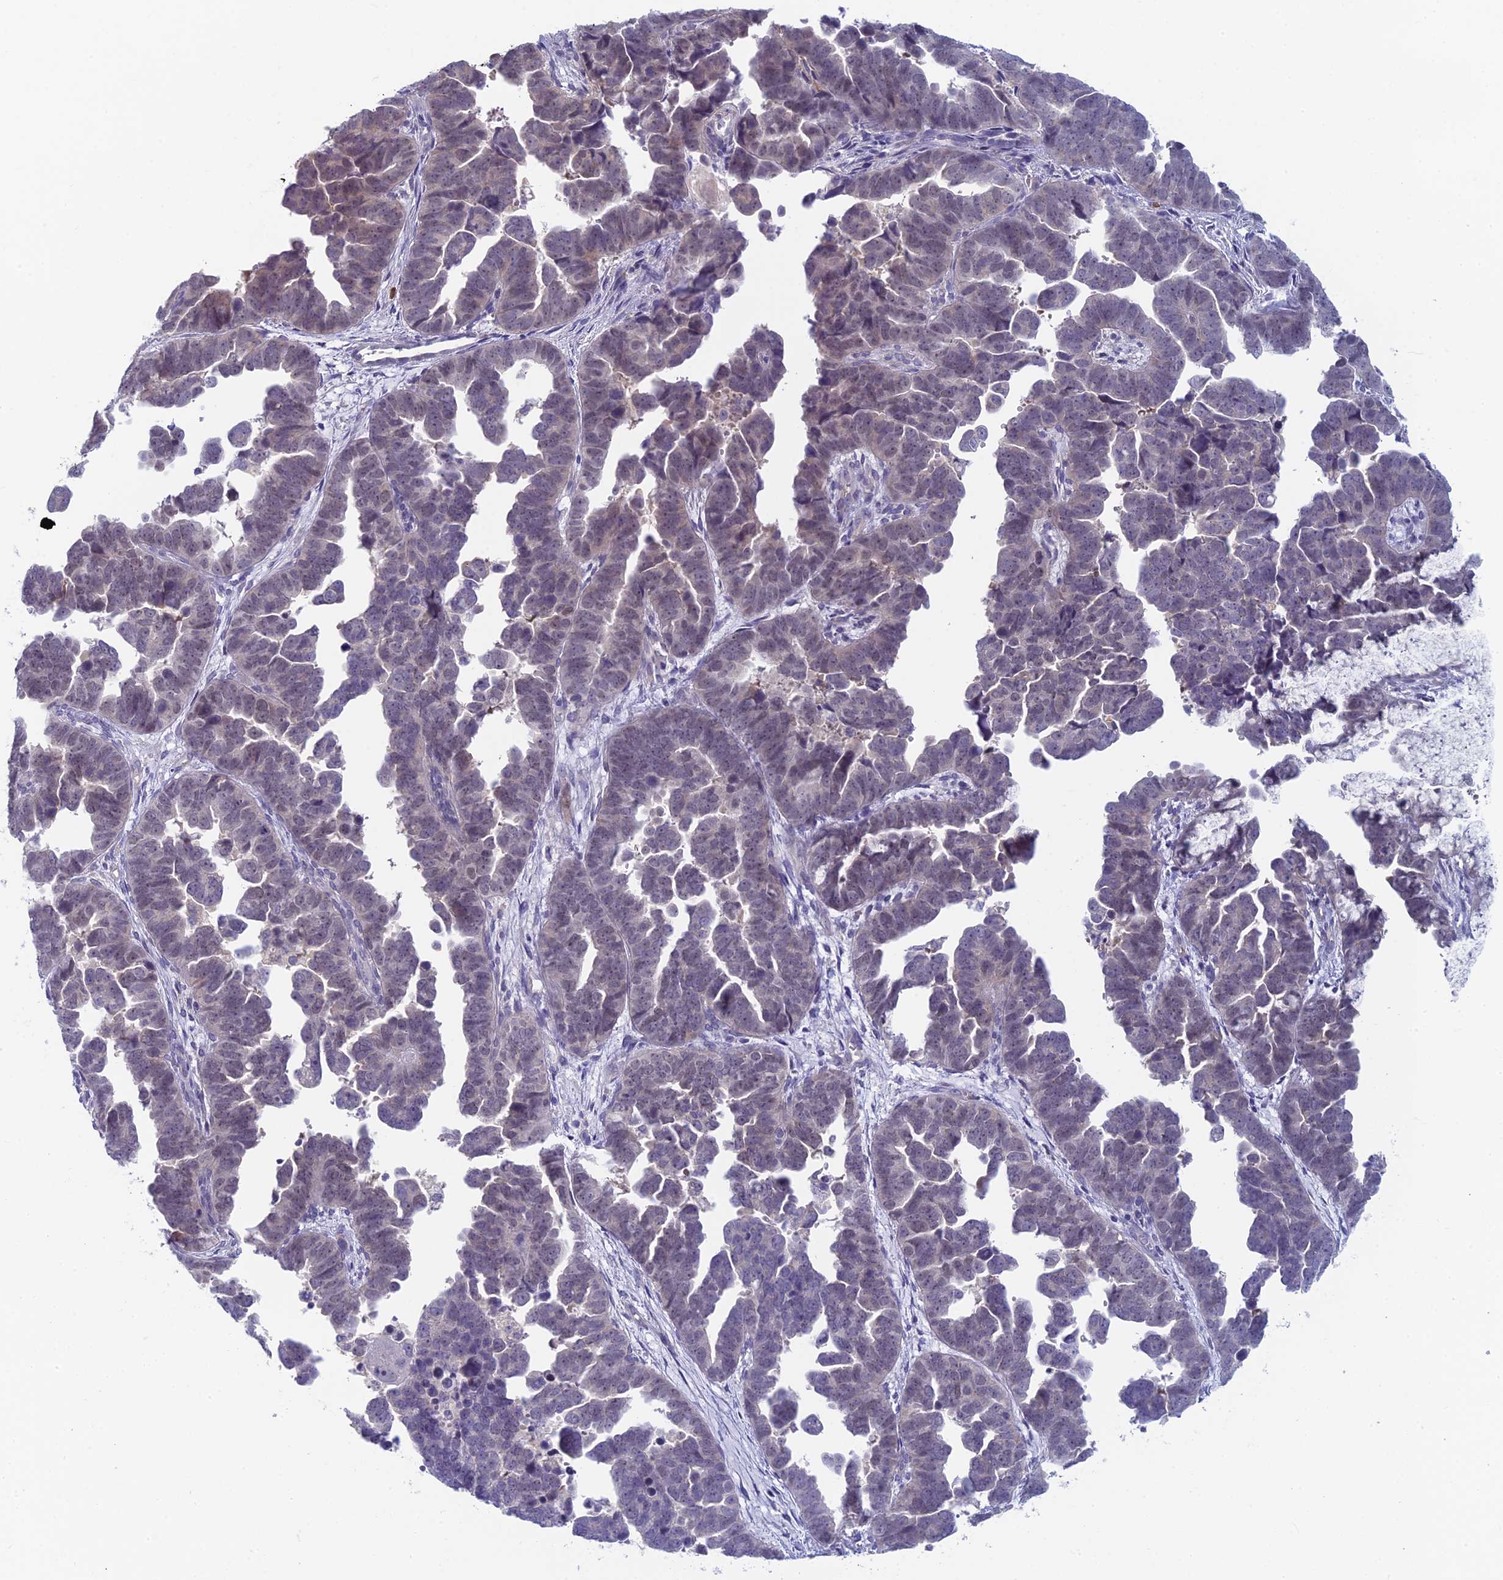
{"staining": {"intensity": "weak", "quantity": "25%-75%", "location": "cytoplasmic/membranous,nuclear"}, "tissue": "endometrial cancer", "cell_type": "Tumor cells", "image_type": "cancer", "snomed": [{"axis": "morphology", "description": "Adenocarcinoma, NOS"}, {"axis": "topography", "description": "Endometrium"}], "caption": "Tumor cells exhibit low levels of weak cytoplasmic/membranous and nuclear staining in approximately 25%-75% of cells in endometrial adenocarcinoma.", "gene": "PPP1R26", "patient": {"sex": "female", "age": 75}}